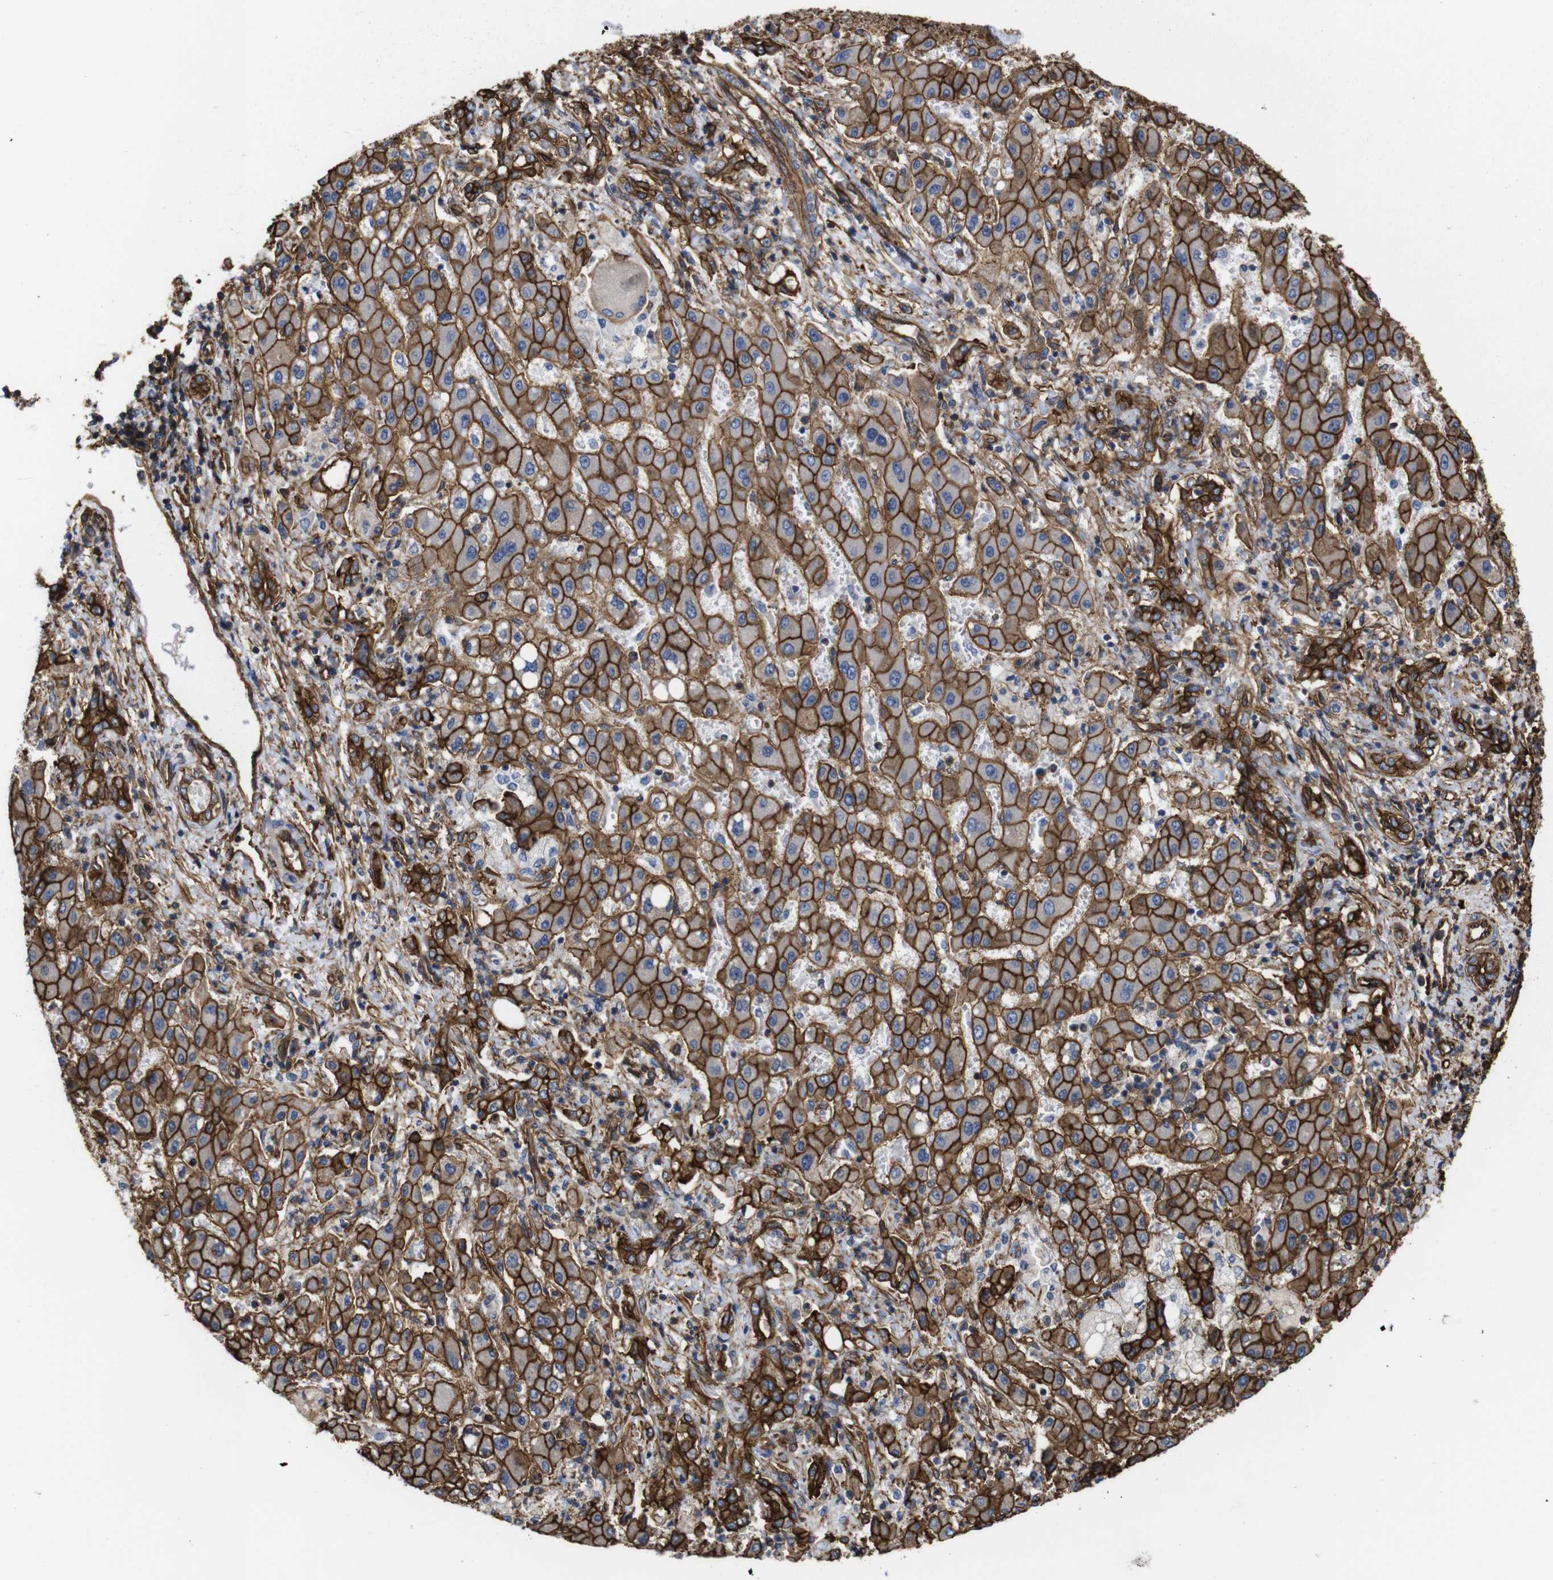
{"staining": {"intensity": "strong", "quantity": ">75%", "location": "cytoplasmic/membranous"}, "tissue": "liver cancer", "cell_type": "Tumor cells", "image_type": "cancer", "snomed": [{"axis": "morphology", "description": "Cholangiocarcinoma"}, {"axis": "topography", "description": "Liver"}], "caption": "Immunohistochemistry (DAB (3,3'-diaminobenzidine)) staining of human liver cancer (cholangiocarcinoma) demonstrates strong cytoplasmic/membranous protein expression in approximately >75% of tumor cells.", "gene": "SPTBN1", "patient": {"sex": "male", "age": 50}}